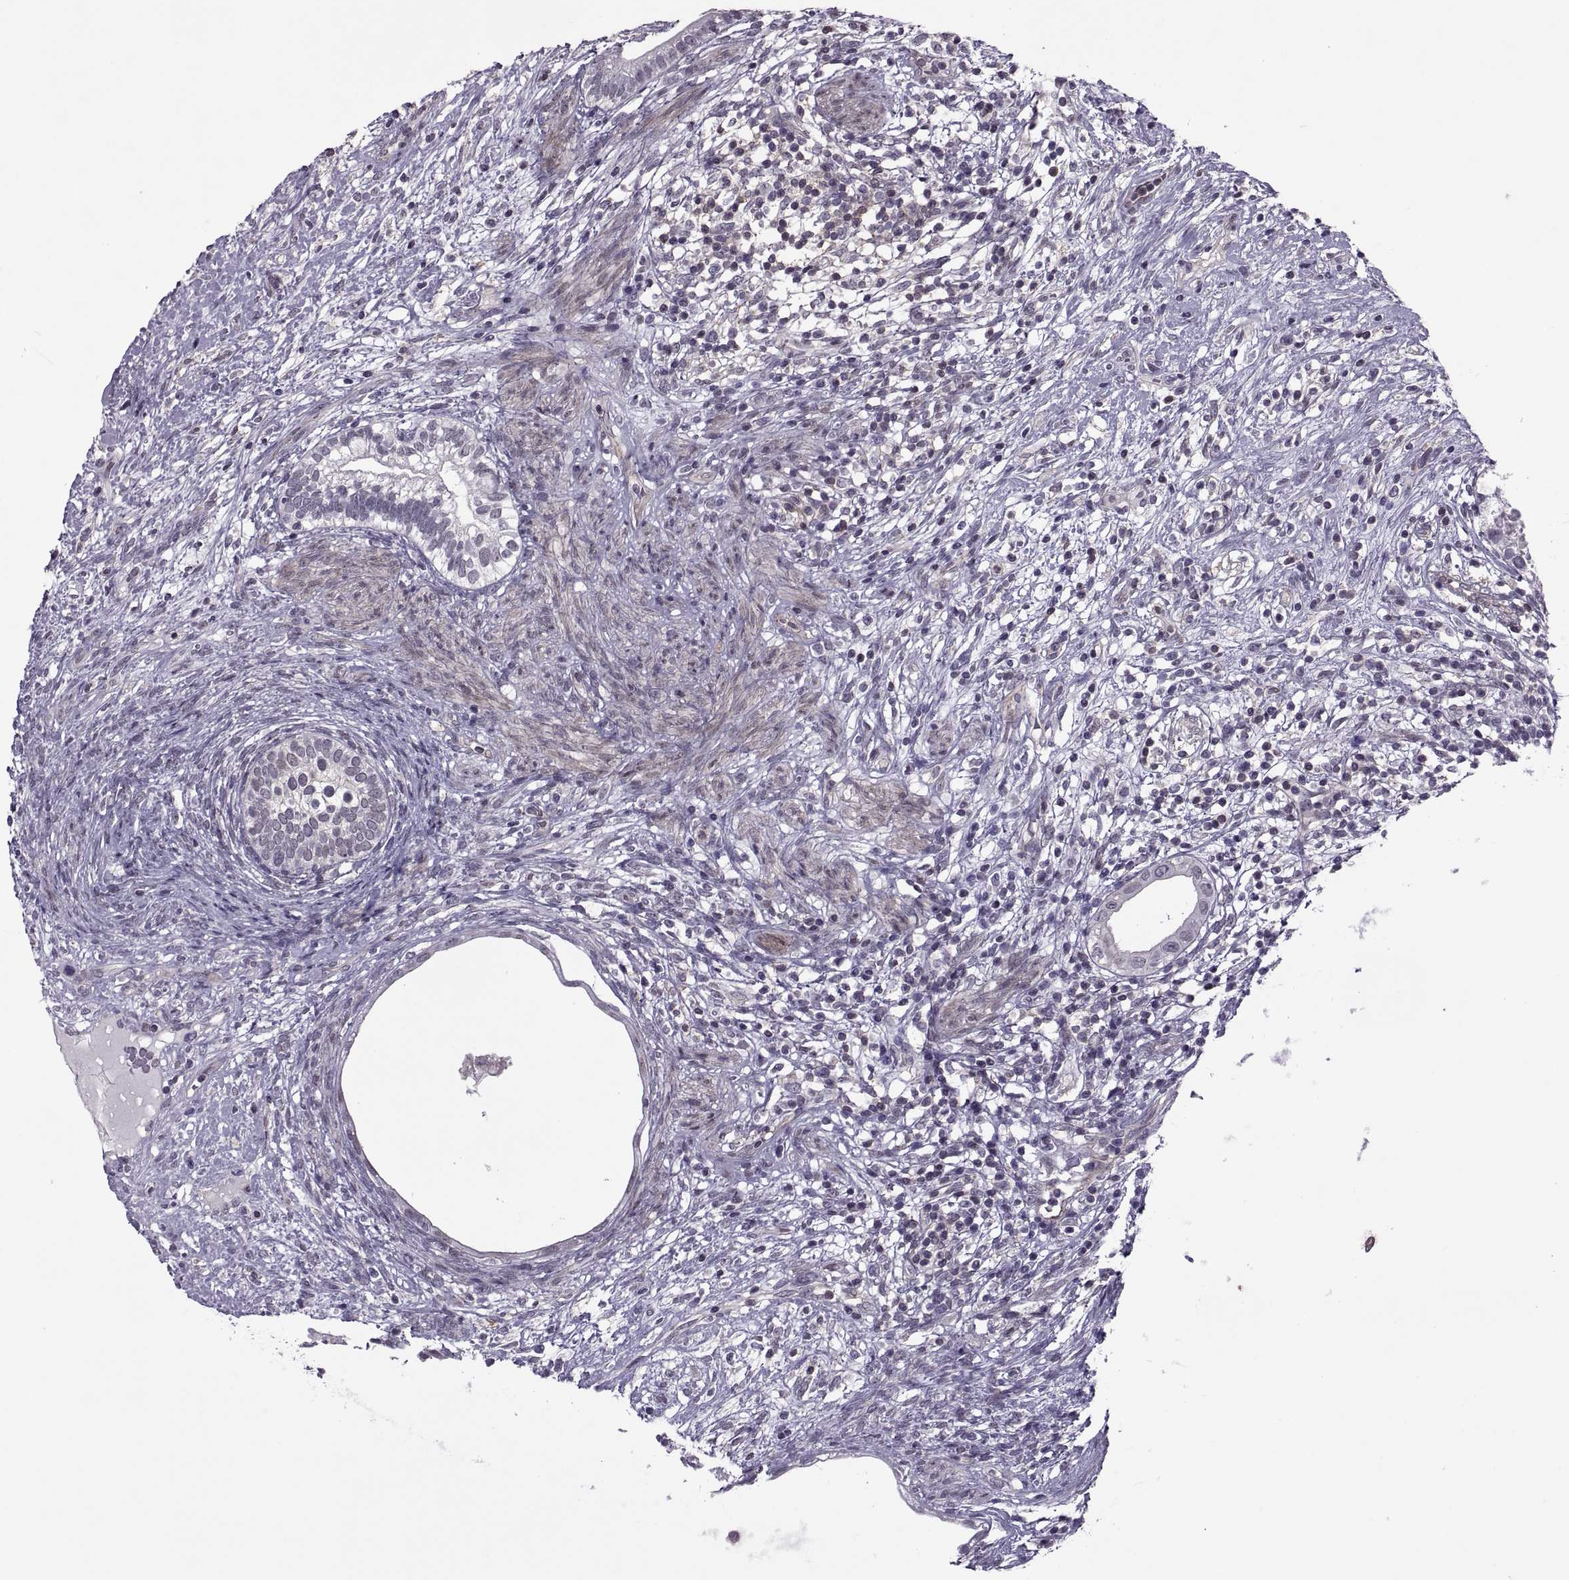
{"staining": {"intensity": "negative", "quantity": "none", "location": "none"}, "tissue": "testis cancer", "cell_type": "Tumor cells", "image_type": "cancer", "snomed": [{"axis": "morphology", "description": "Seminoma, NOS"}, {"axis": "morphology", "description": "Carcinoma, Embryonal, NOS"}, {"axis": "topography", "description": "Testis"}], "caption": "Tumor cells are negative for brown protein staining in testis cancer.", "gene": "ODF3", "patient": {"sex": "male", "age": 41}}